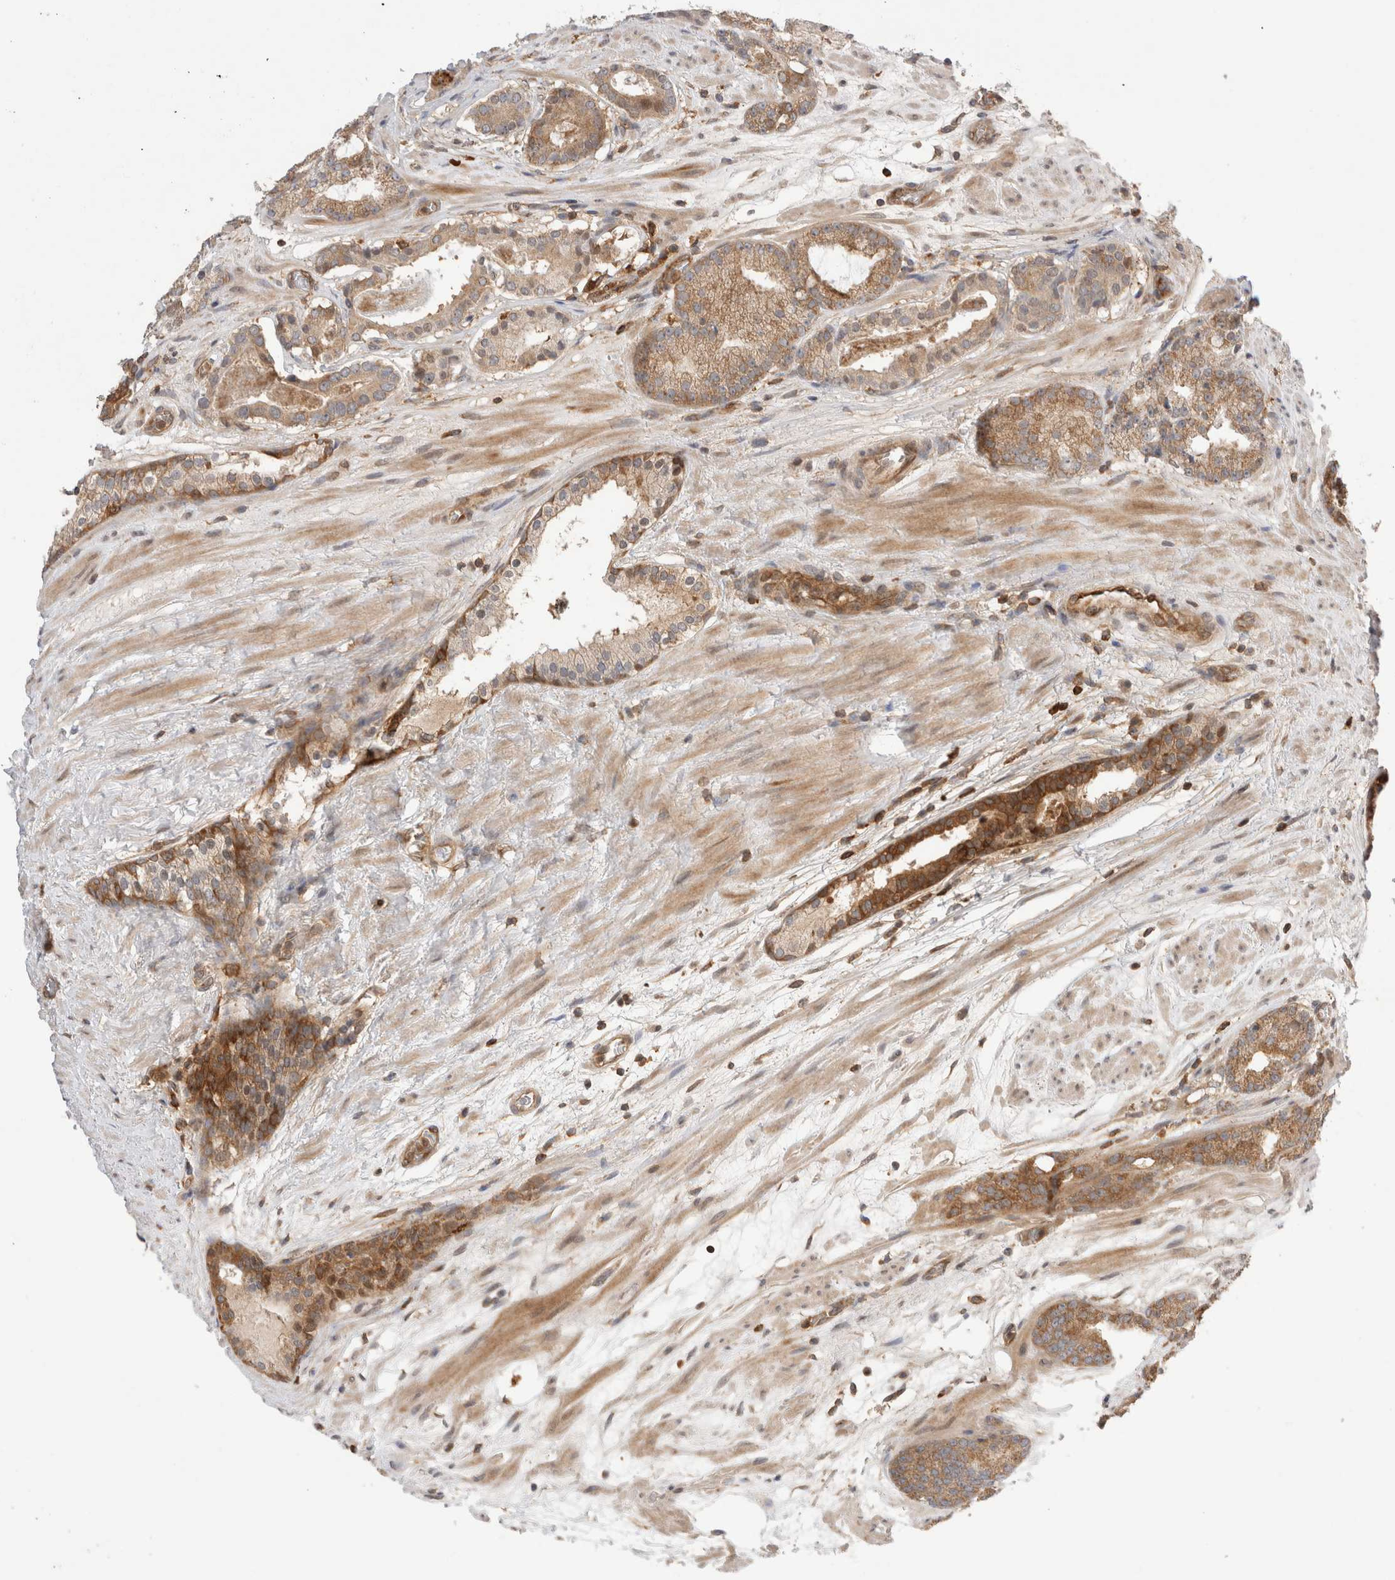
{"staining": {"intensity": "moderate", "quantity": ">75%", "location": "cytoplasmic/membranous"}, "tissue": "prostate cancer", "cell_type": "Tumor cells", "image_type": "cancer", "snomed": [{"axis": "morphology", "description": "Adenocarcinoma, Low grade"}, {"axis": "topography", "description": "Prostate"}], "caption": "Tumor cells exhibit medium levels of moderate cytoplasmic/membranous staining in about >75% of cells in prostate cancer (adenocarcinoma (low-grade)).", "gene": "NFKB1", "patient": {"sex": "male", "age": 69}}